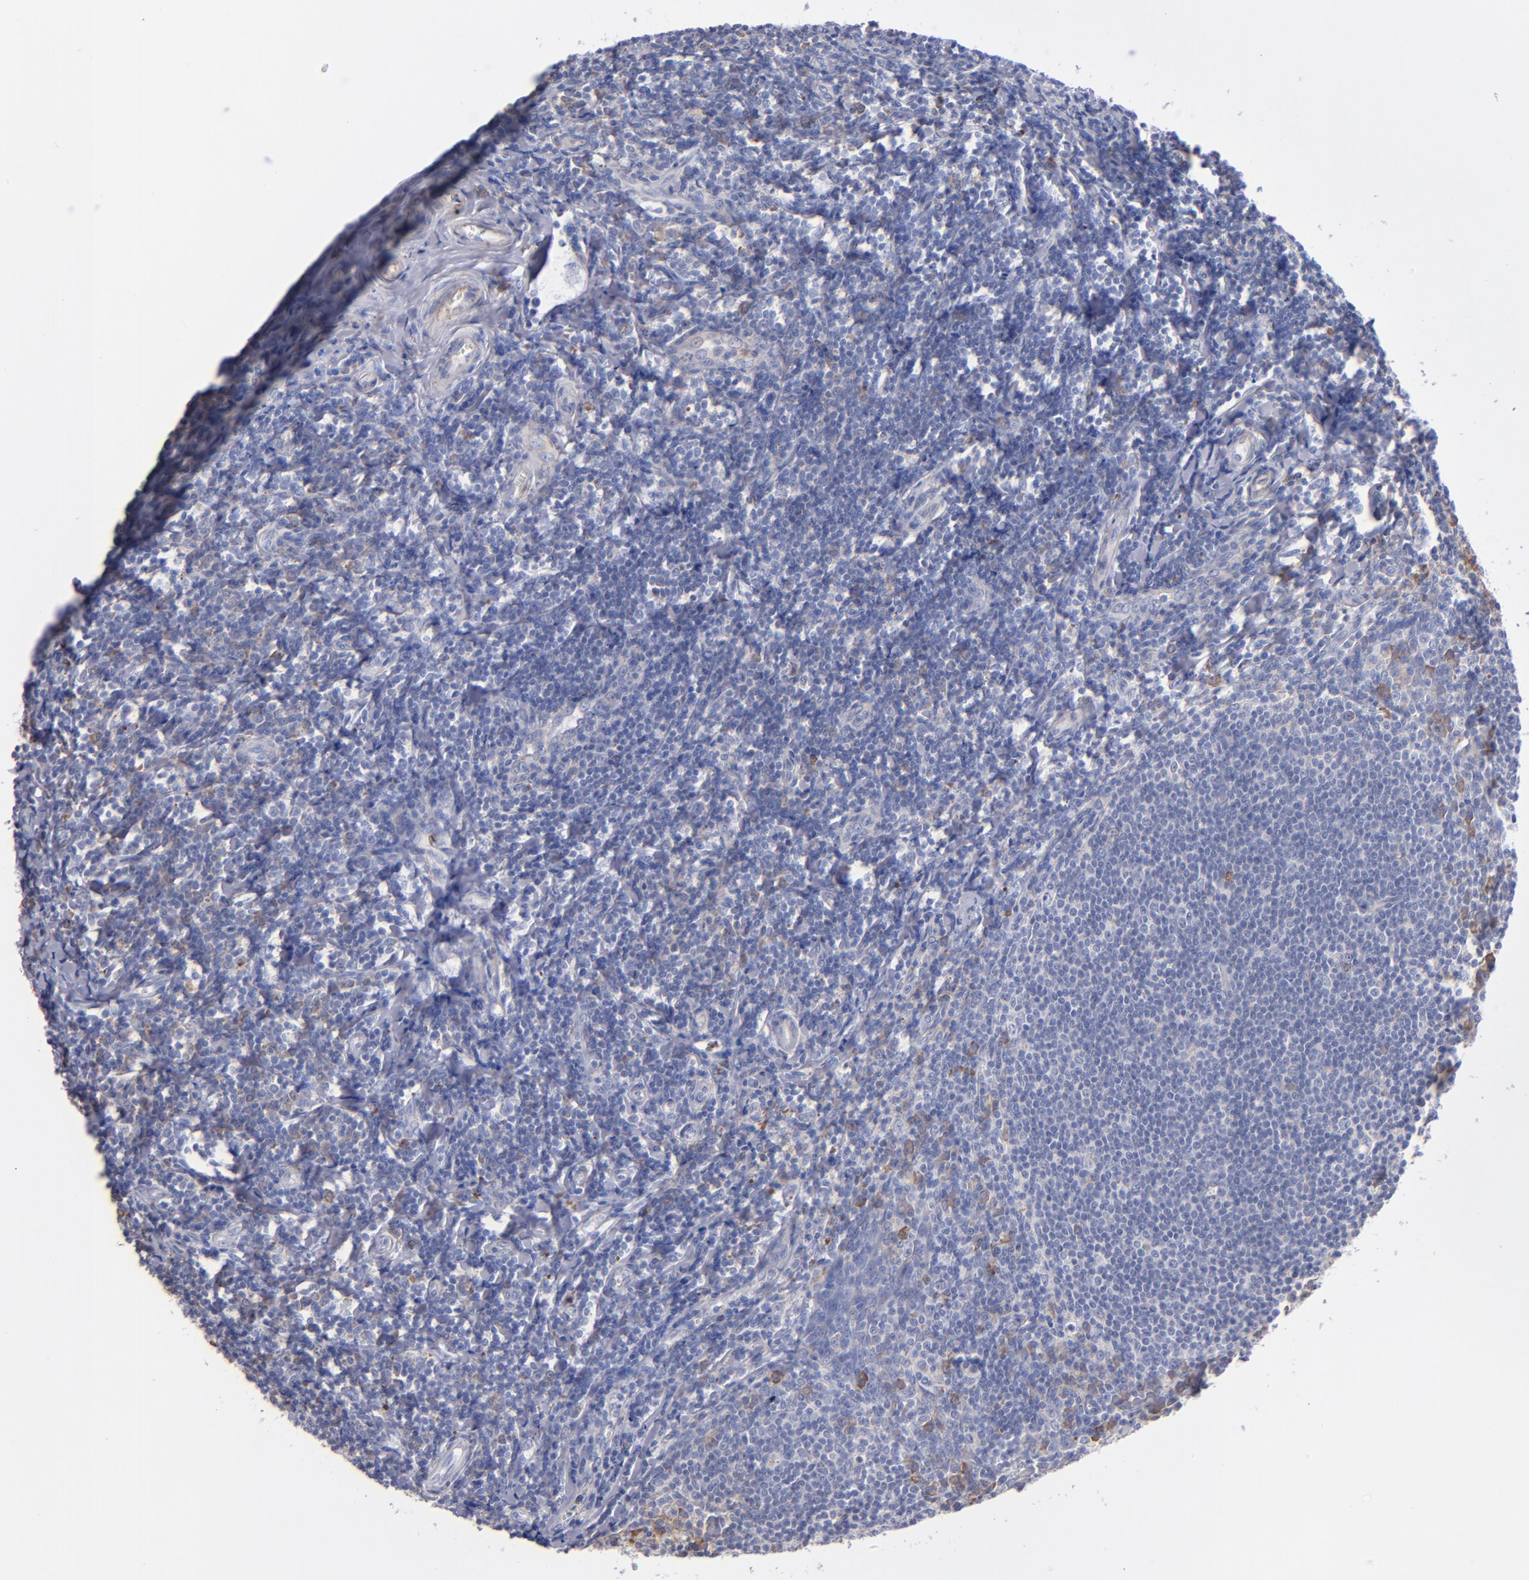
{"staining": {"intensity": "moderate", "quantity": "<25%", "location": "cytoplasmic/membranous"}, "tissue": "tonsil", "cell_type": "Germinal center cells", "image_type": "normal", "snomed": [{"axis": "morphology", "description": "Normal tissue, NOS"}, {"axis": "topography", "description": "Tonsil"}], "caption": "Immunohistochemical staining of benign tonsil shows <25% levels of moderate cytoplasmic/membranous protein staining in approximately <25% of germinal center cells.", "gene": "MFGE8", "patient": {"sex": "male", "age": 20}}